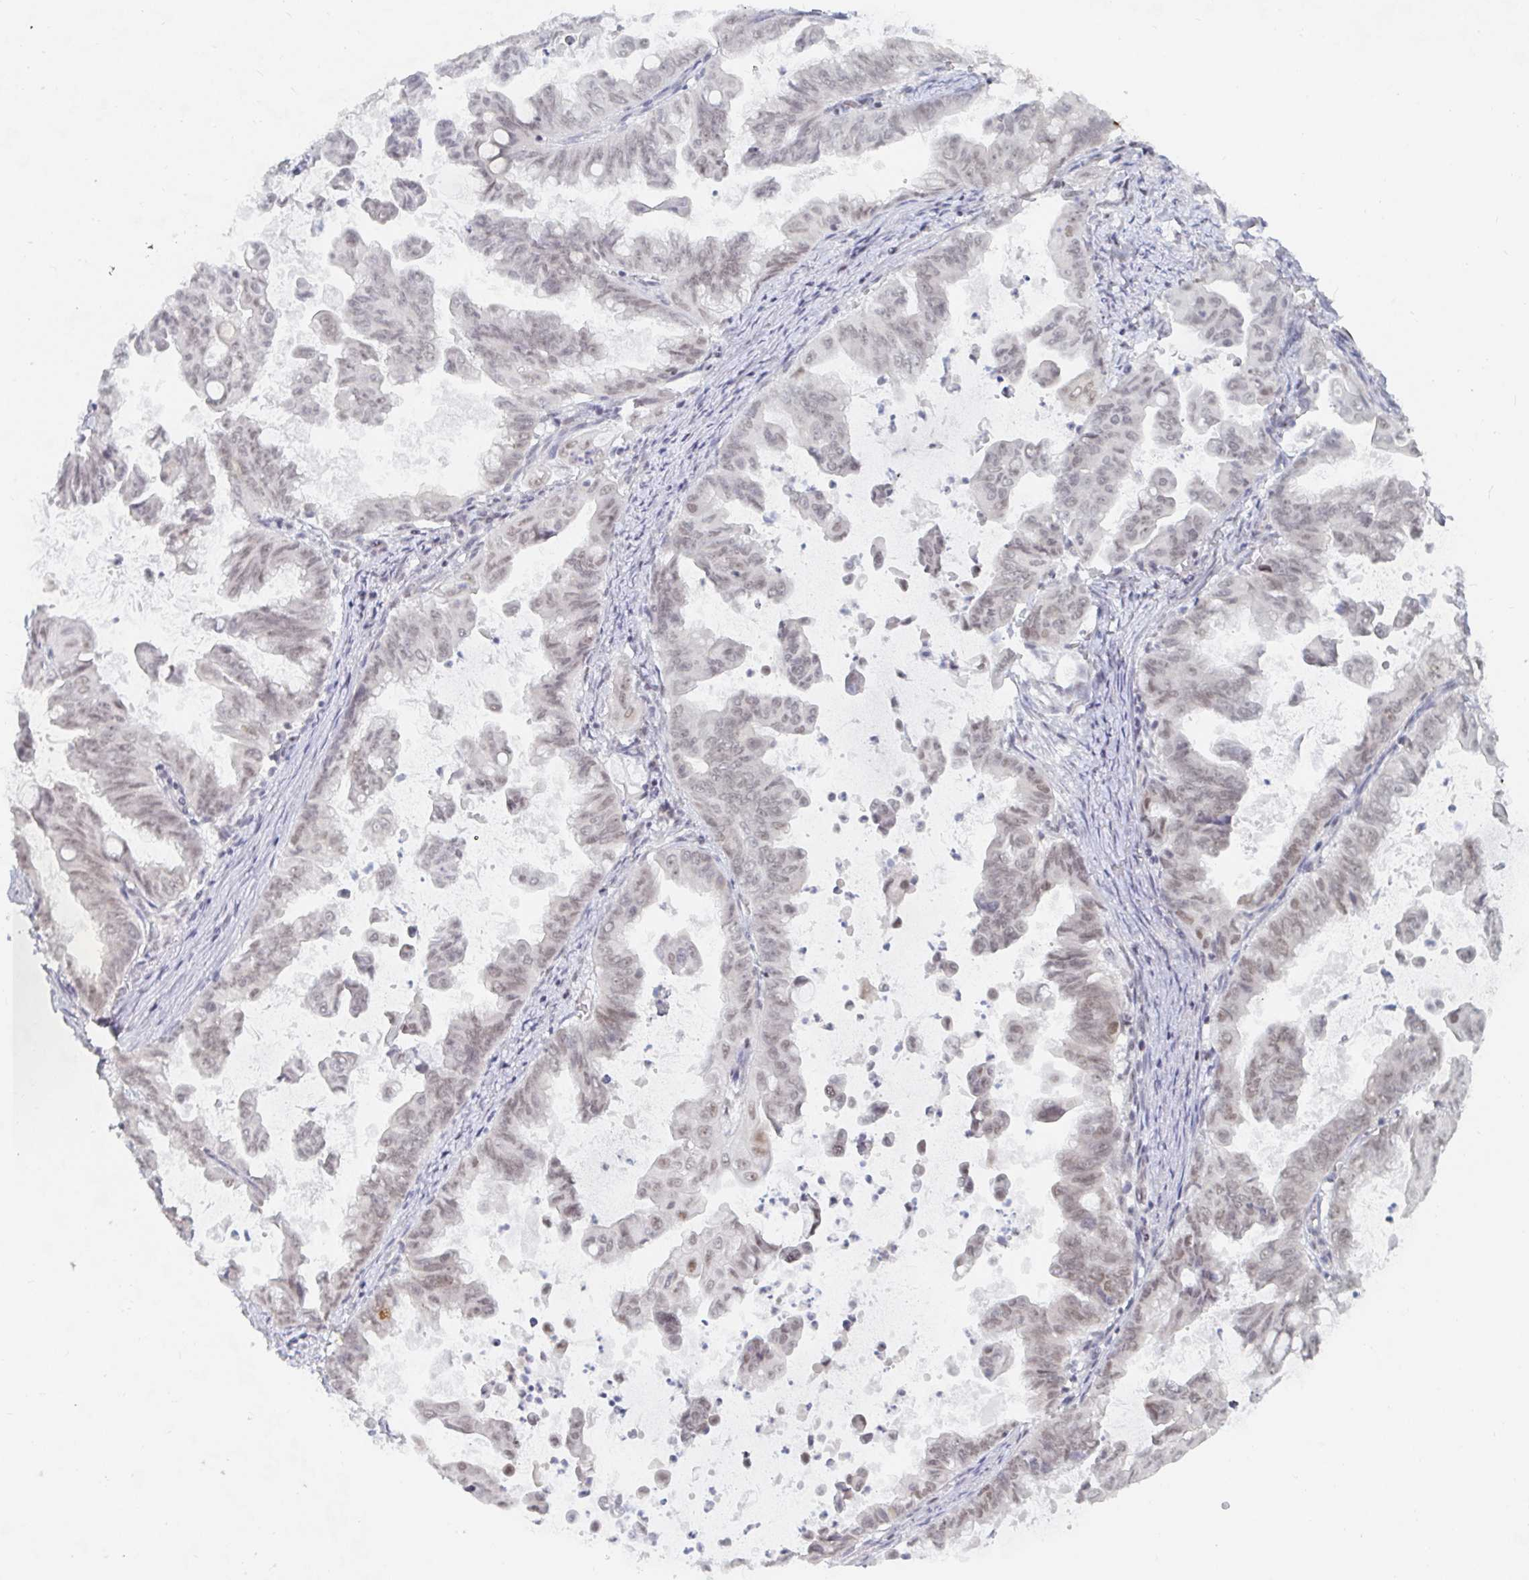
{"staining": {"intensity": "weak", "quantity": ">75%", "location": "nuclear"}, "tissue": "stomach cancer", "cell_type": "Tumor cells", "image_type": "cancer", "snomed": [{"axis": "morphology", "description": "Adenocarcinoma, NOS"}, {"axis": "topography", "description": "Stomach, upper"}], "caption": "Tumor cells show weak nuclear expression in approximately >75% of cells in stomach cancer (adenocarcinoma).", "gene": "CHD2", "patient": {"sex": "male", "age": 80}}